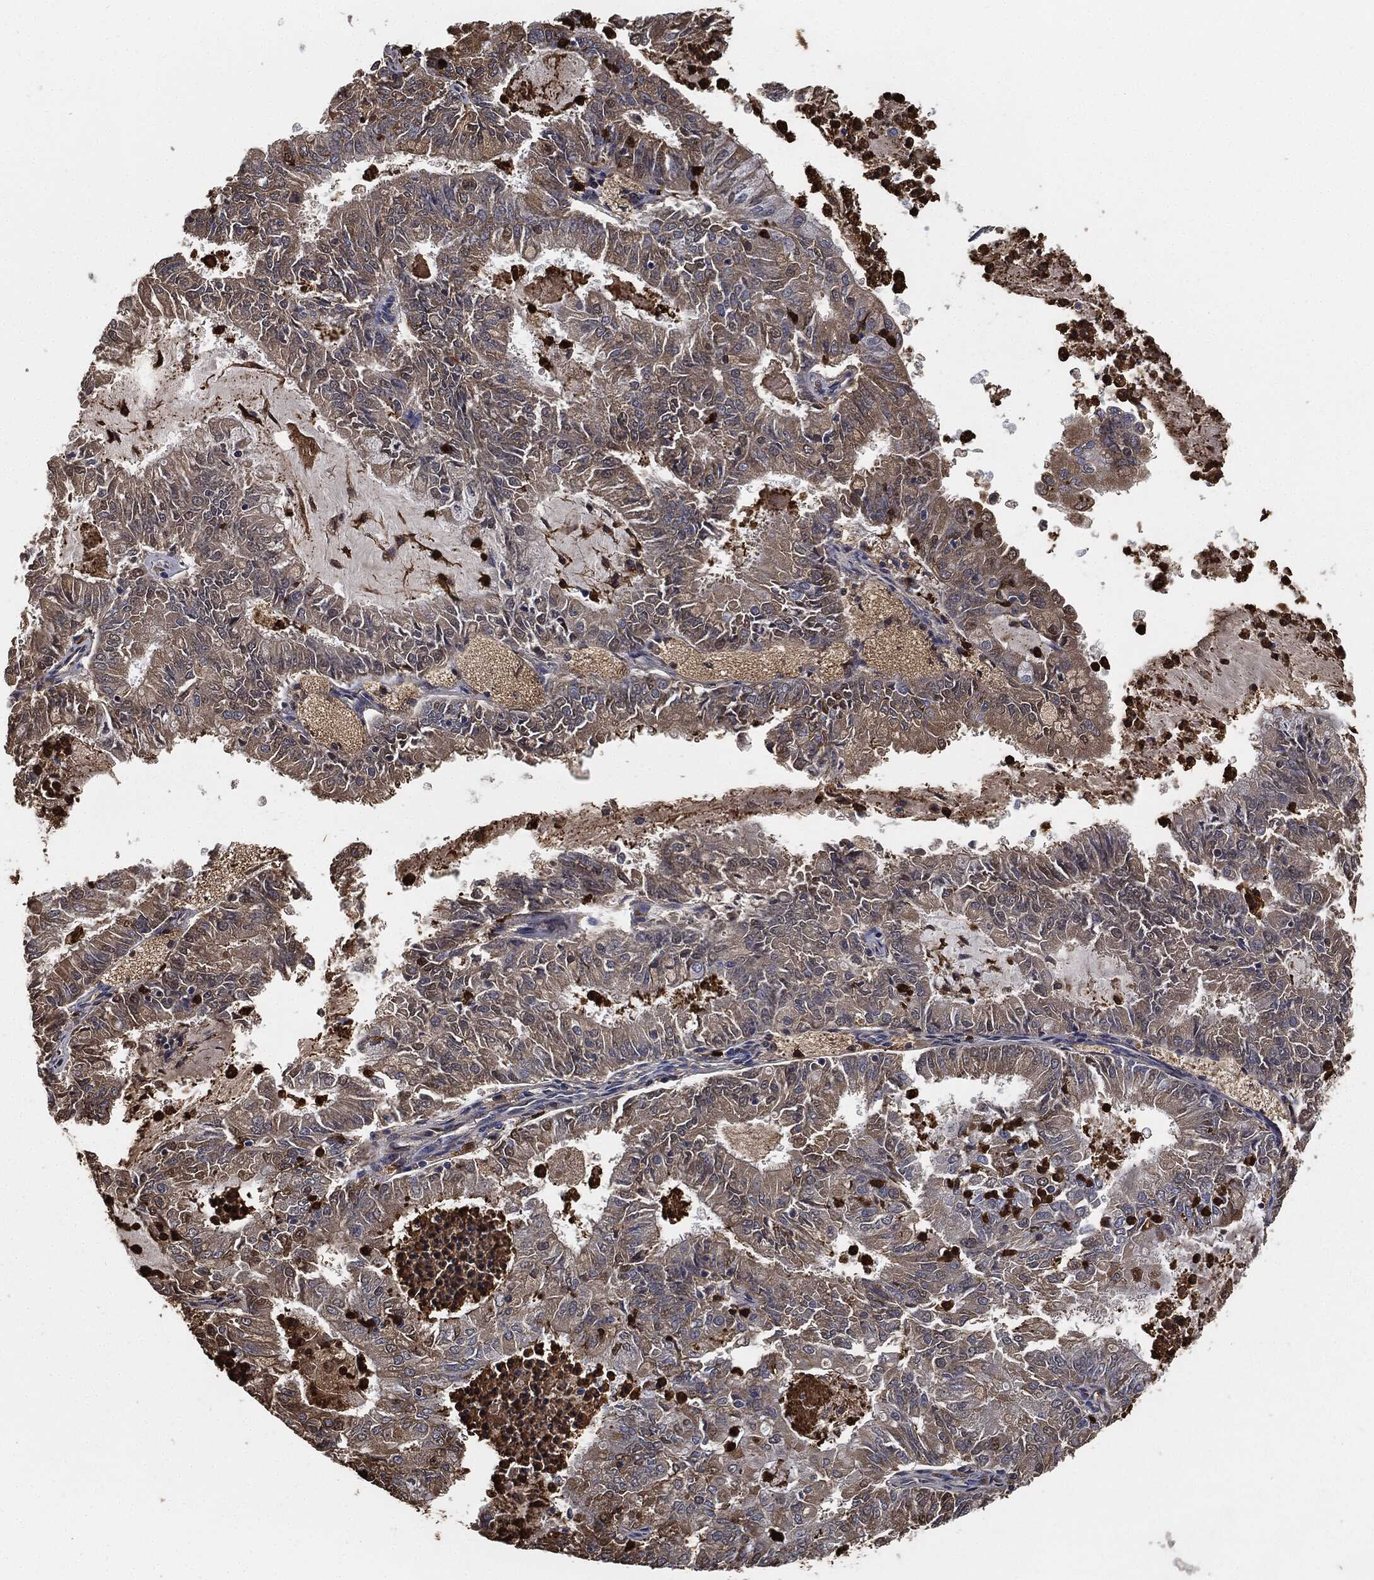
{"staining": {"intensity": "weak", "quantity": "25%-75%", "location": "cytoplasmic/membranous"}, "tissue": "endometrial cancer", "cell_type": "Tumor cells", "image_type": "cancer", "snomed": [{"axis": "morphology", "description": "Adenocarcinoma, NOS"}, {"axis": "topography", "description": "Endometrium"}], "caption": "DAB immunohistochemical staining of endometrial cancer demonstrates weak cytoplasmic/membranous protein positivity in about 25%-75% of tumor cells. (DAB (3,3'-diaminobenzidine) IHC with brightfield microscopy, high magnification).", "gene": "S100A9", "patient": {"sex": "female", "age": 57}}